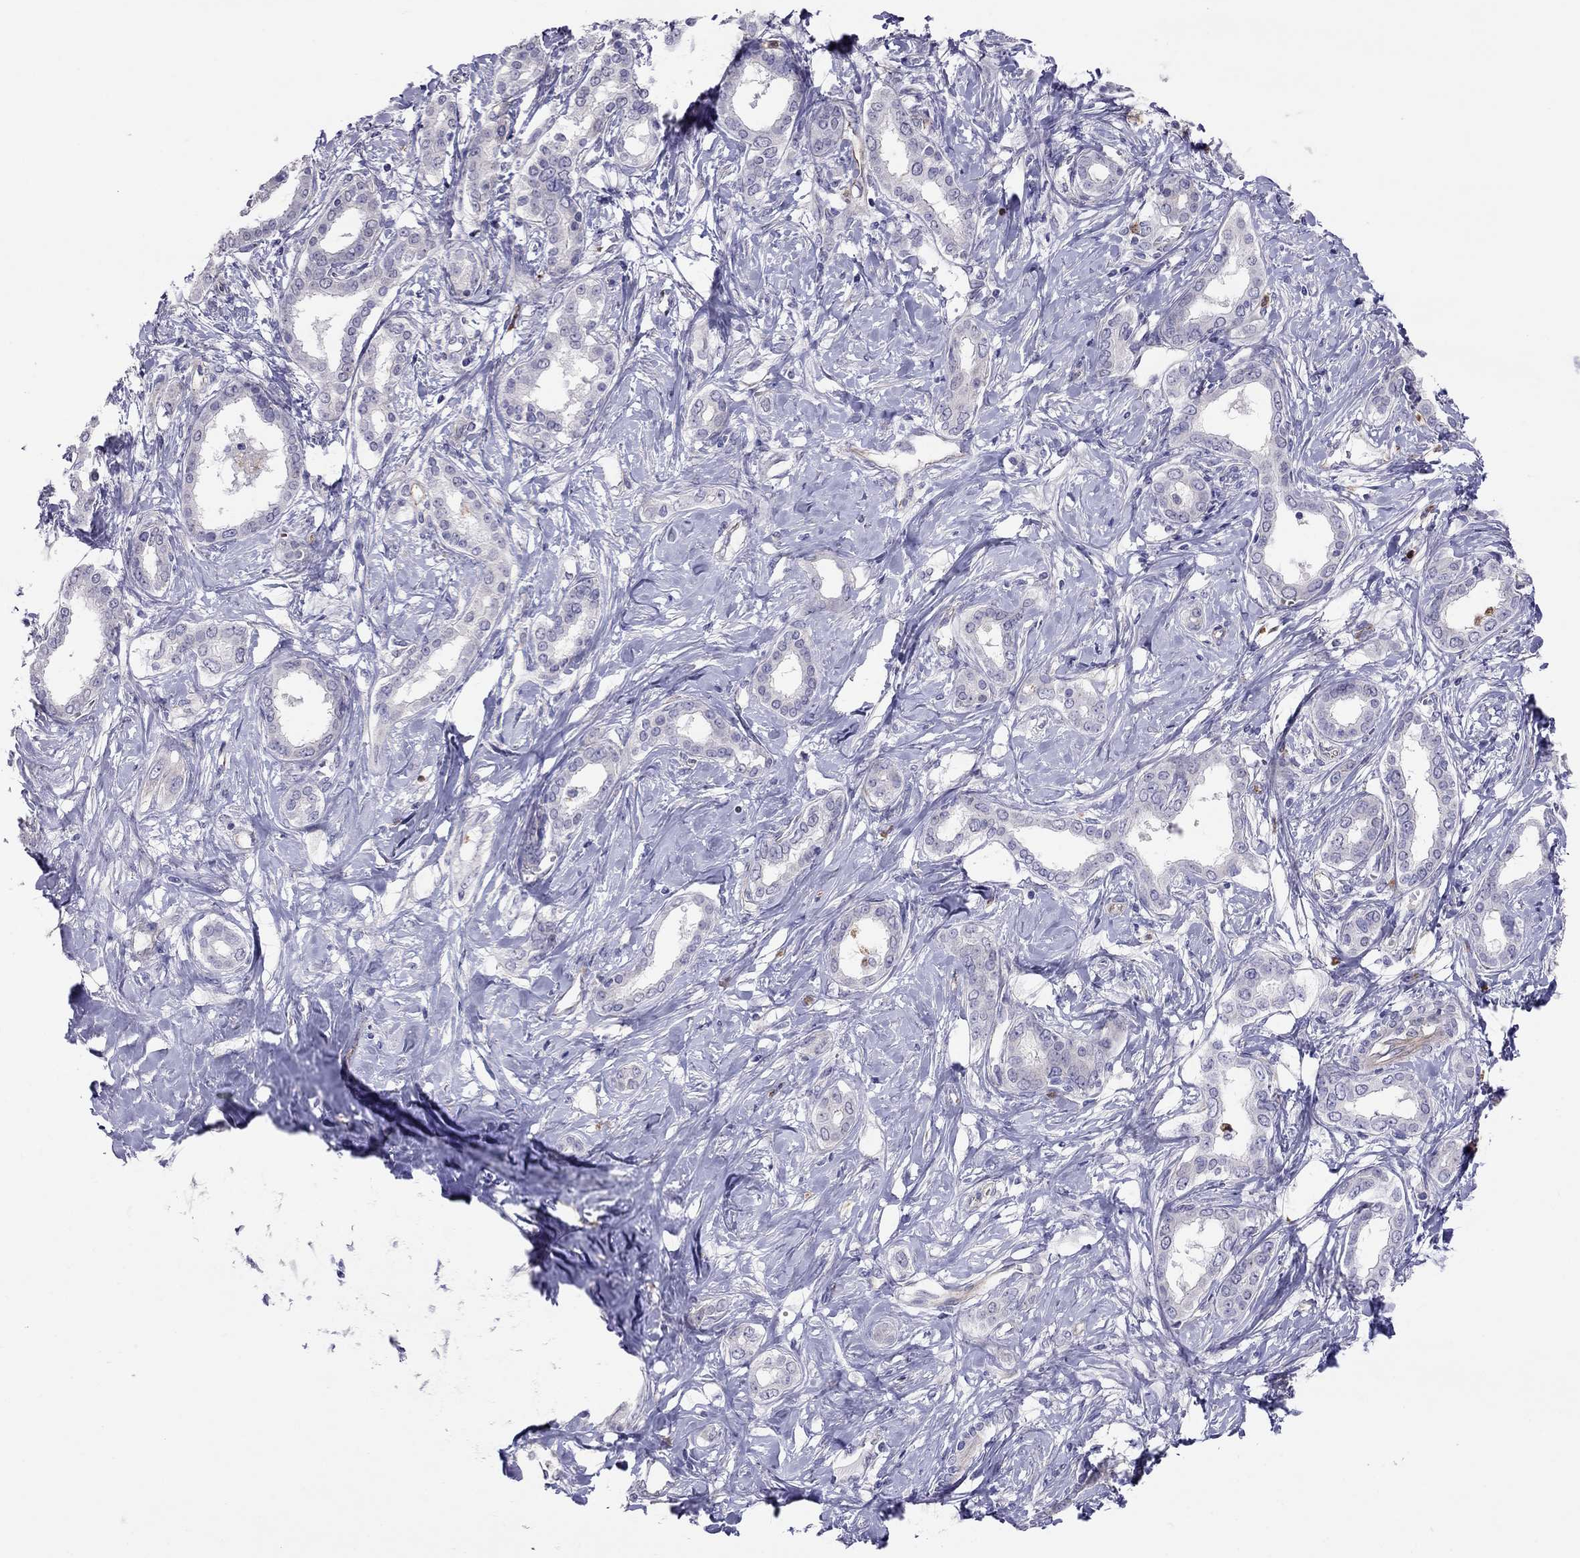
{"staining": {"intensity": "negative", "quantity": "none", "location": "none"}, "tissue": "liver cancer", "cell_type": "Tumor cells", "image_type": "cancer", "snomed": [{"axis": "morphology", "description": "Cholangiocarcinoma"}, {"axis": "topography", "description": "Liver"}], "caption": "IHC of human liver cancer (cholangiocarcinoma) displays no staining in tumor cells.", "gene": "SPINT4", "patient": {"sex": "female", "age": 47}}